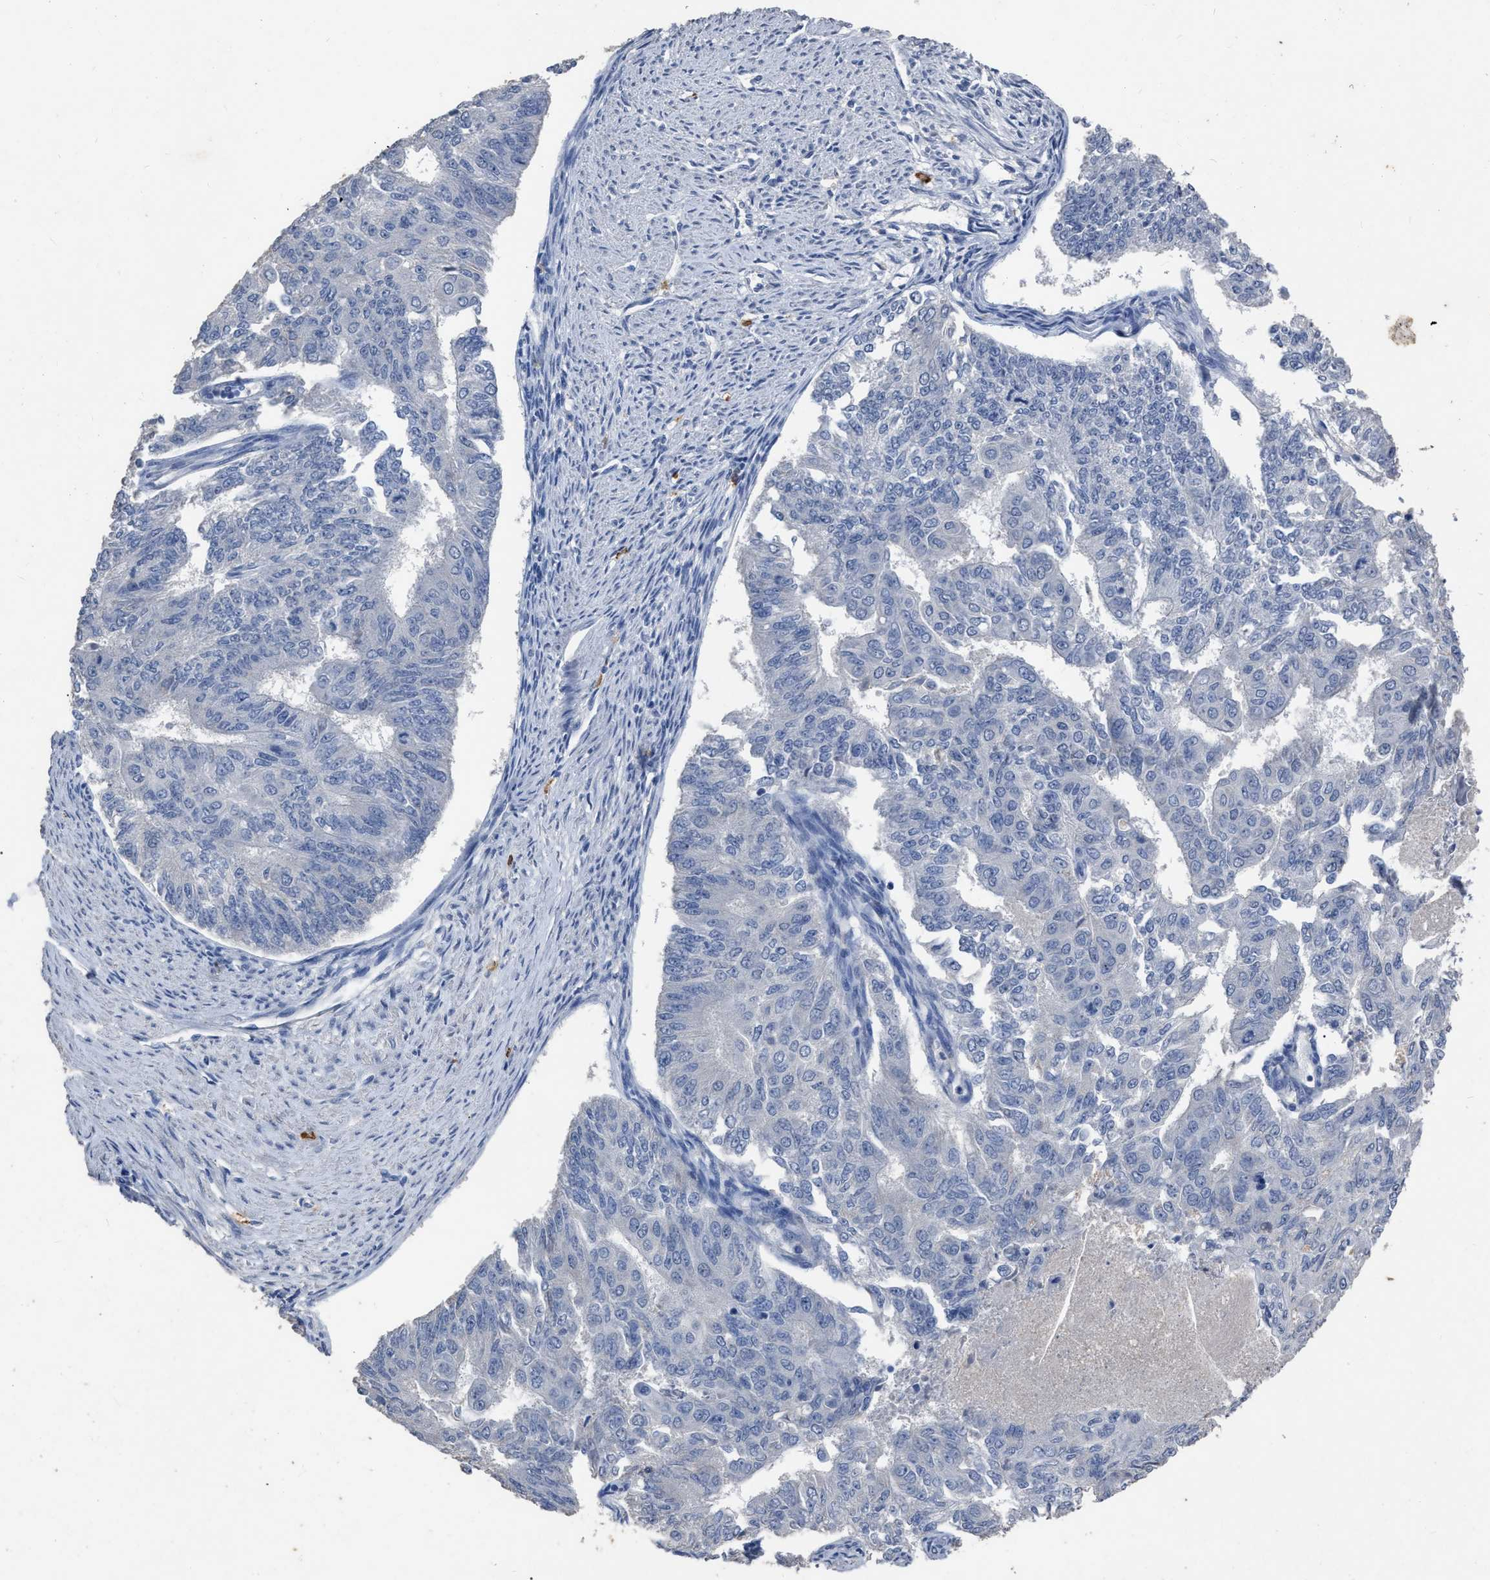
{"staining": {"intensity": "negative", "quantity": "none", "location": "none"}, "tissue": "endometrial cancer", "cell_type": "Tumor cells", "image_type": "cancer", "snomed": [{"axis": "morphology", "description": "Adenocarcinoma, NOS"}, {"axis": "topography", "description": "Endometrium"}], "caption": "A micrograph of endometrial cancer stained for a protein demonstrates no brown staining in tumor cells.", "gene": "HABP2", "patient": {"sex": "female", "age": 32}}